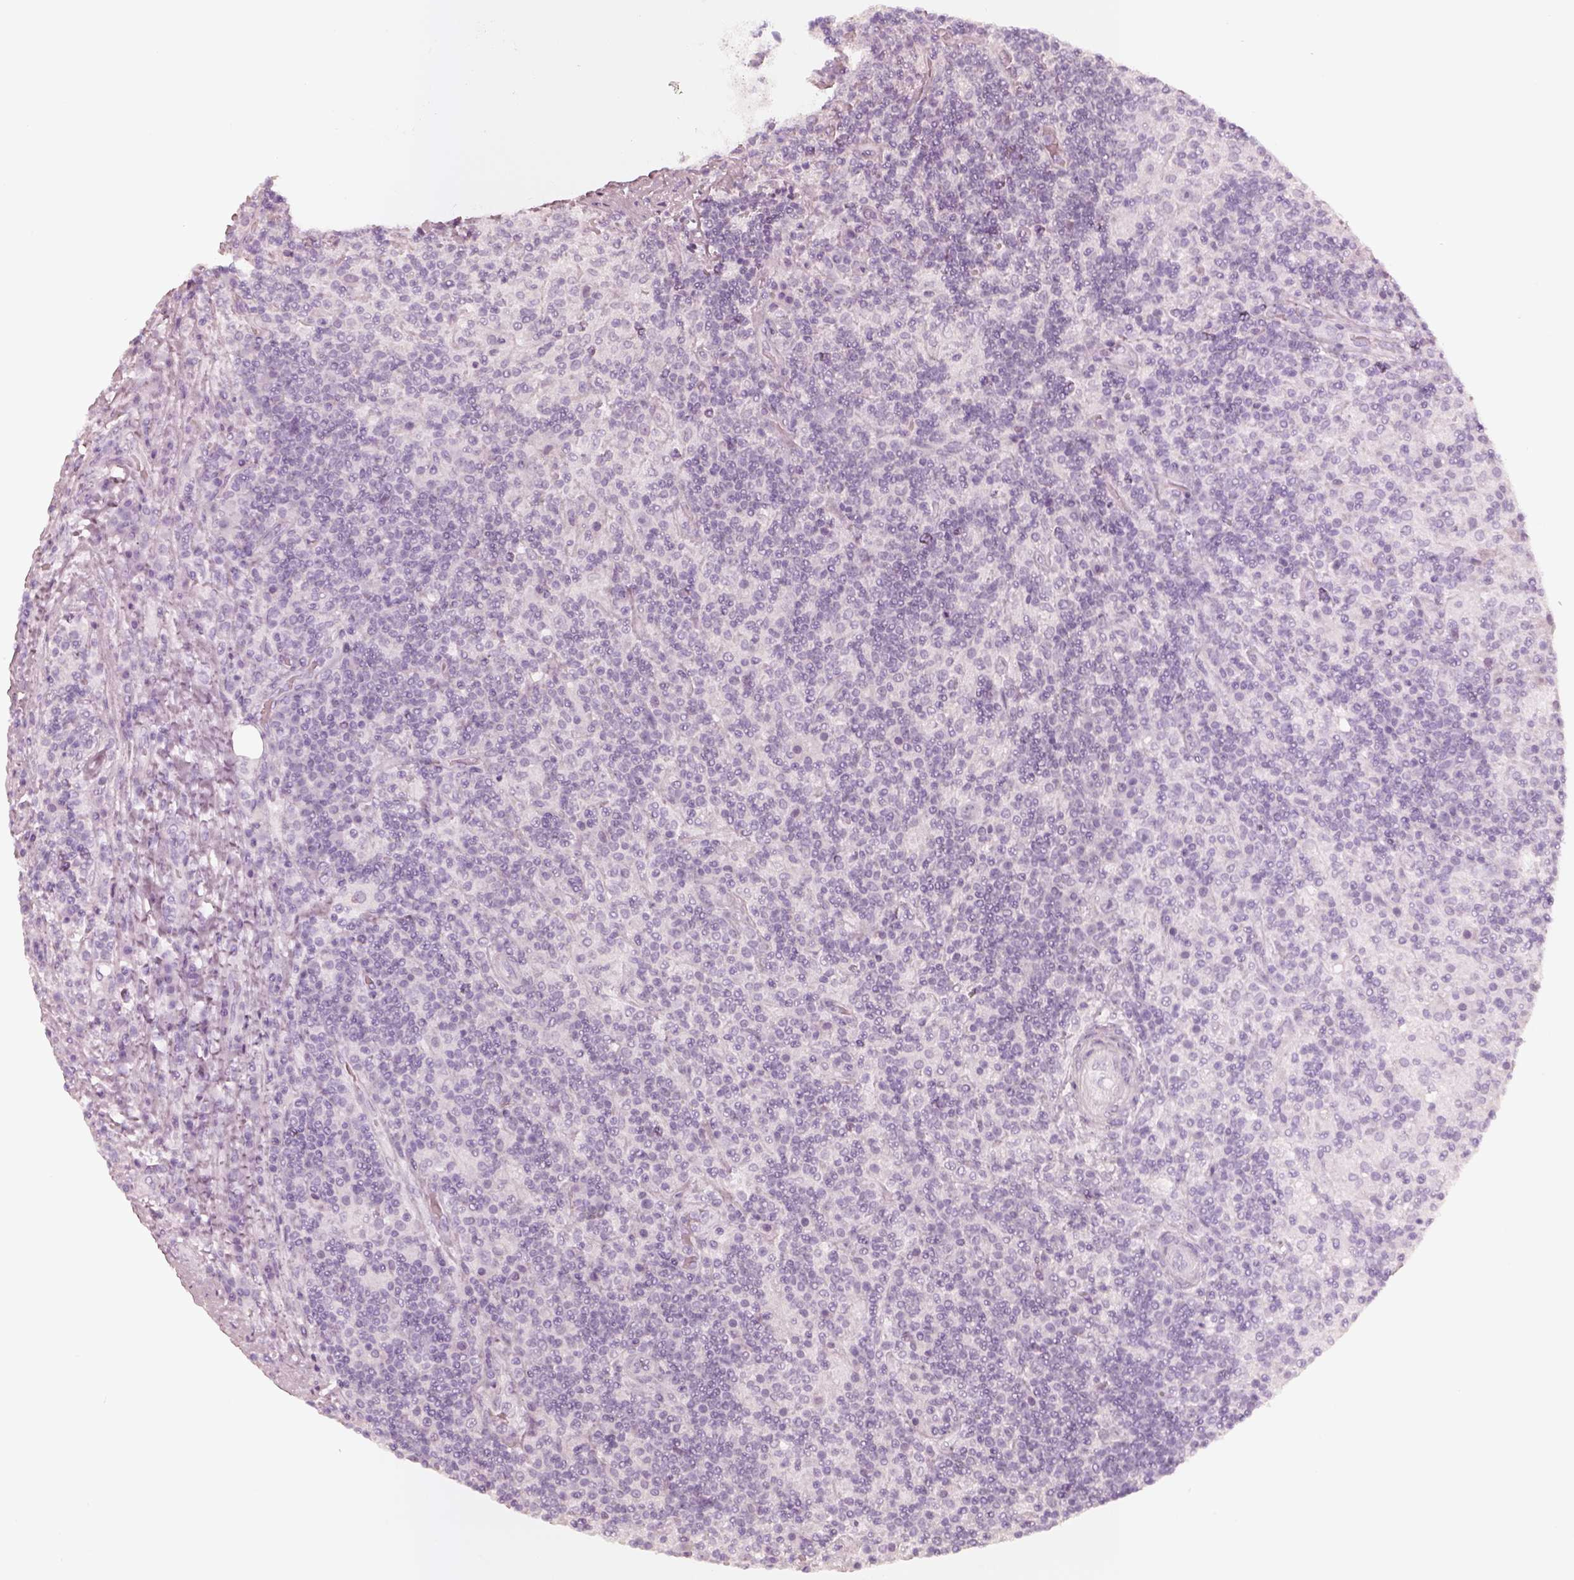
{"staining": {"intensity": "negative", "quantity": "none", "location": "none"}, "tissue": "lymphoma", "cell_type": "Tumor cells", "image_type": "cancer", "snomed": [{"axis": "morphology", "description": "Hodgkin's disease, NOS"}, {"axis": "topography", "description": "Lymph node"}], "caption": "This is a micrograph of IHC staining of lymphoma, which shows no staining in tumor cells.", "gene": "KRT72", "patient": {"sex": "male", "age": 70}}